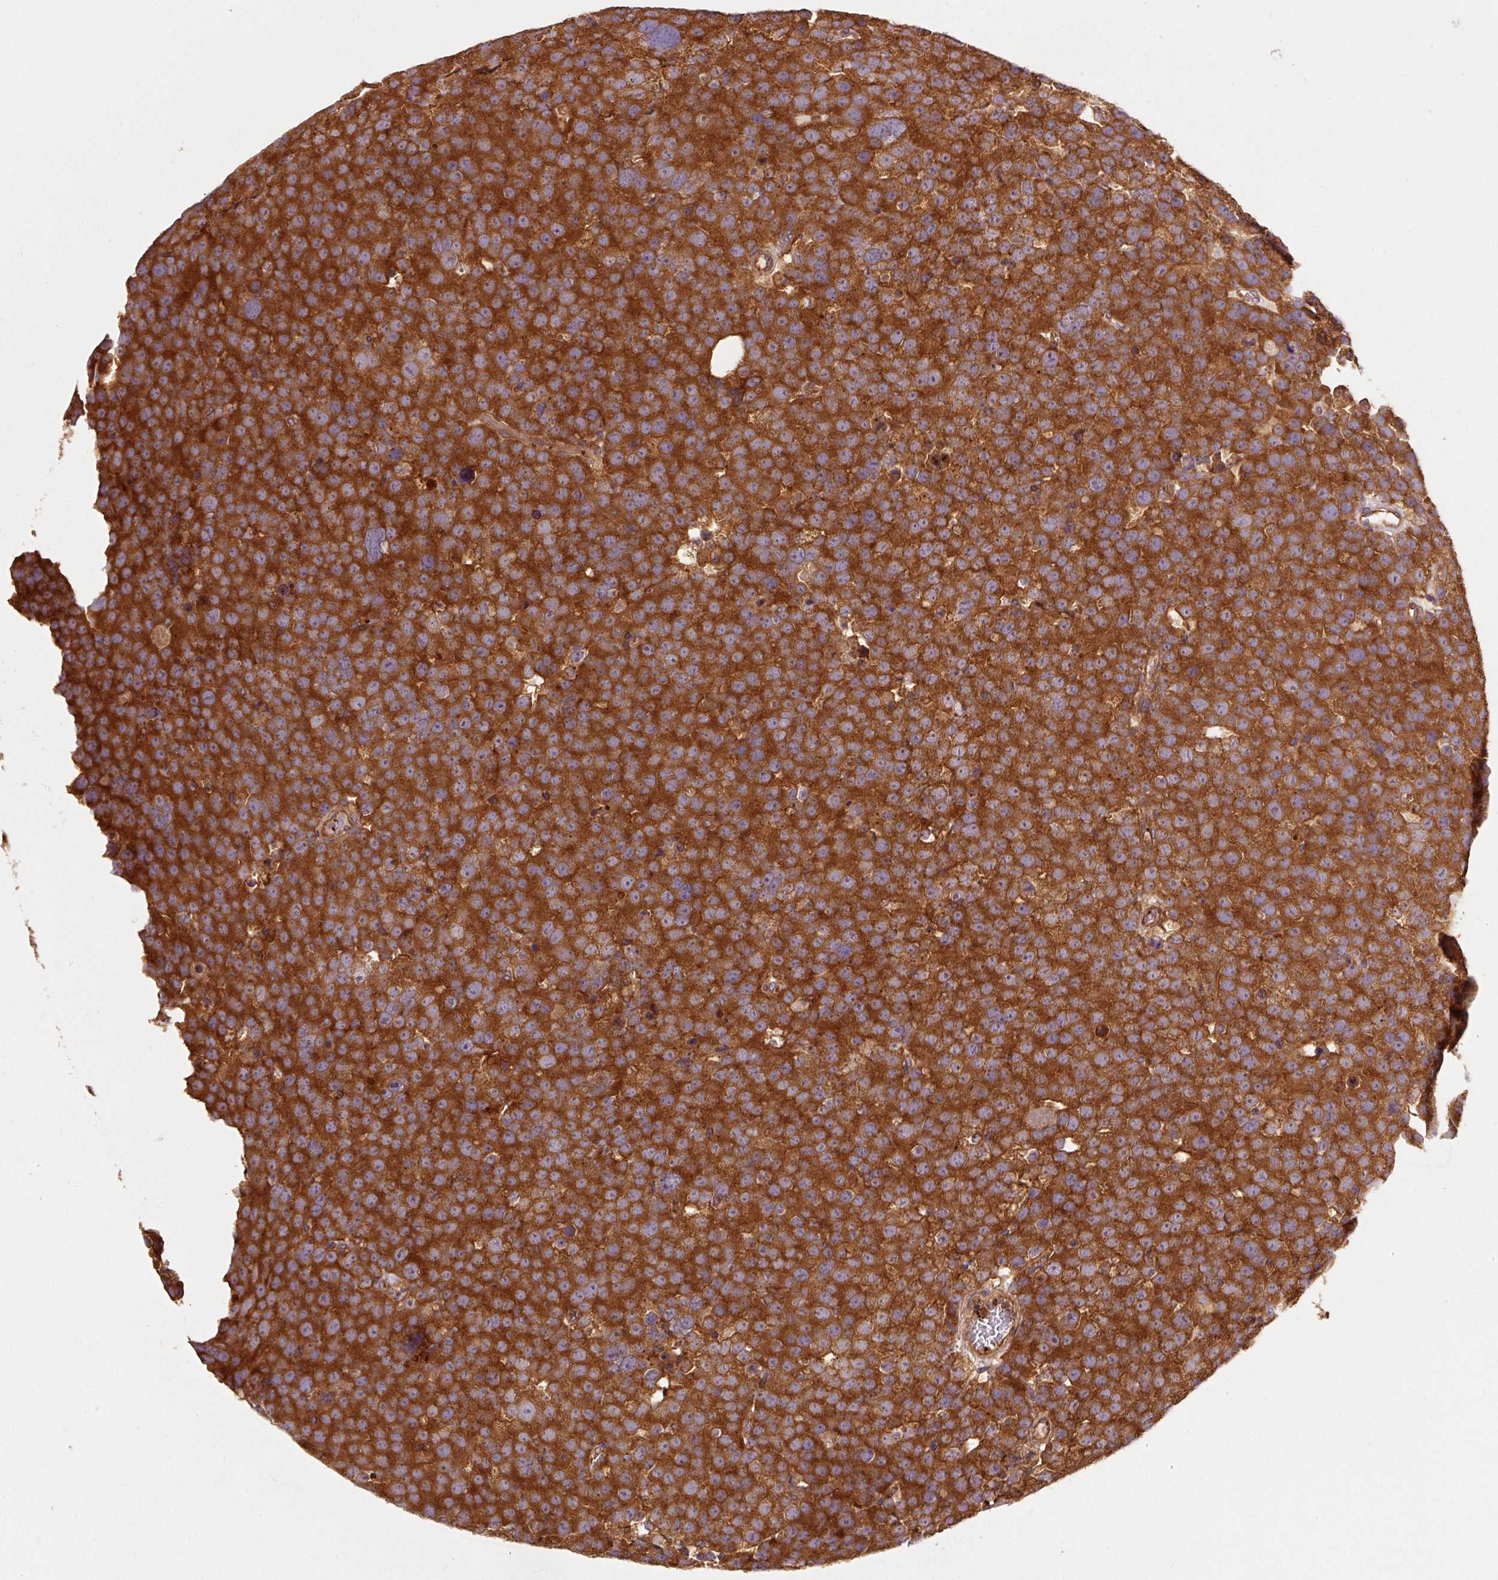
{"staining": {"intensity": "strong", "quantity": ">75%", "location": "cytoplasmic/membranous"}, "tissue": "testis cancer", "cell_type": "Tumor cells", "image_type": "cancer", "snomed": [{"axis": "morphology", "description": "Seminoma, NOS"}, {"axis": "topography", "description": "Testis"}], "caption": "Immunohistochemistry of testis seminoma reveals high levels of strong cytoplasmic/membranous staining in approximately >75% of tumor cells.", "gene": "EIF2S2", "patient": {"sex": "male", "age": 71}}